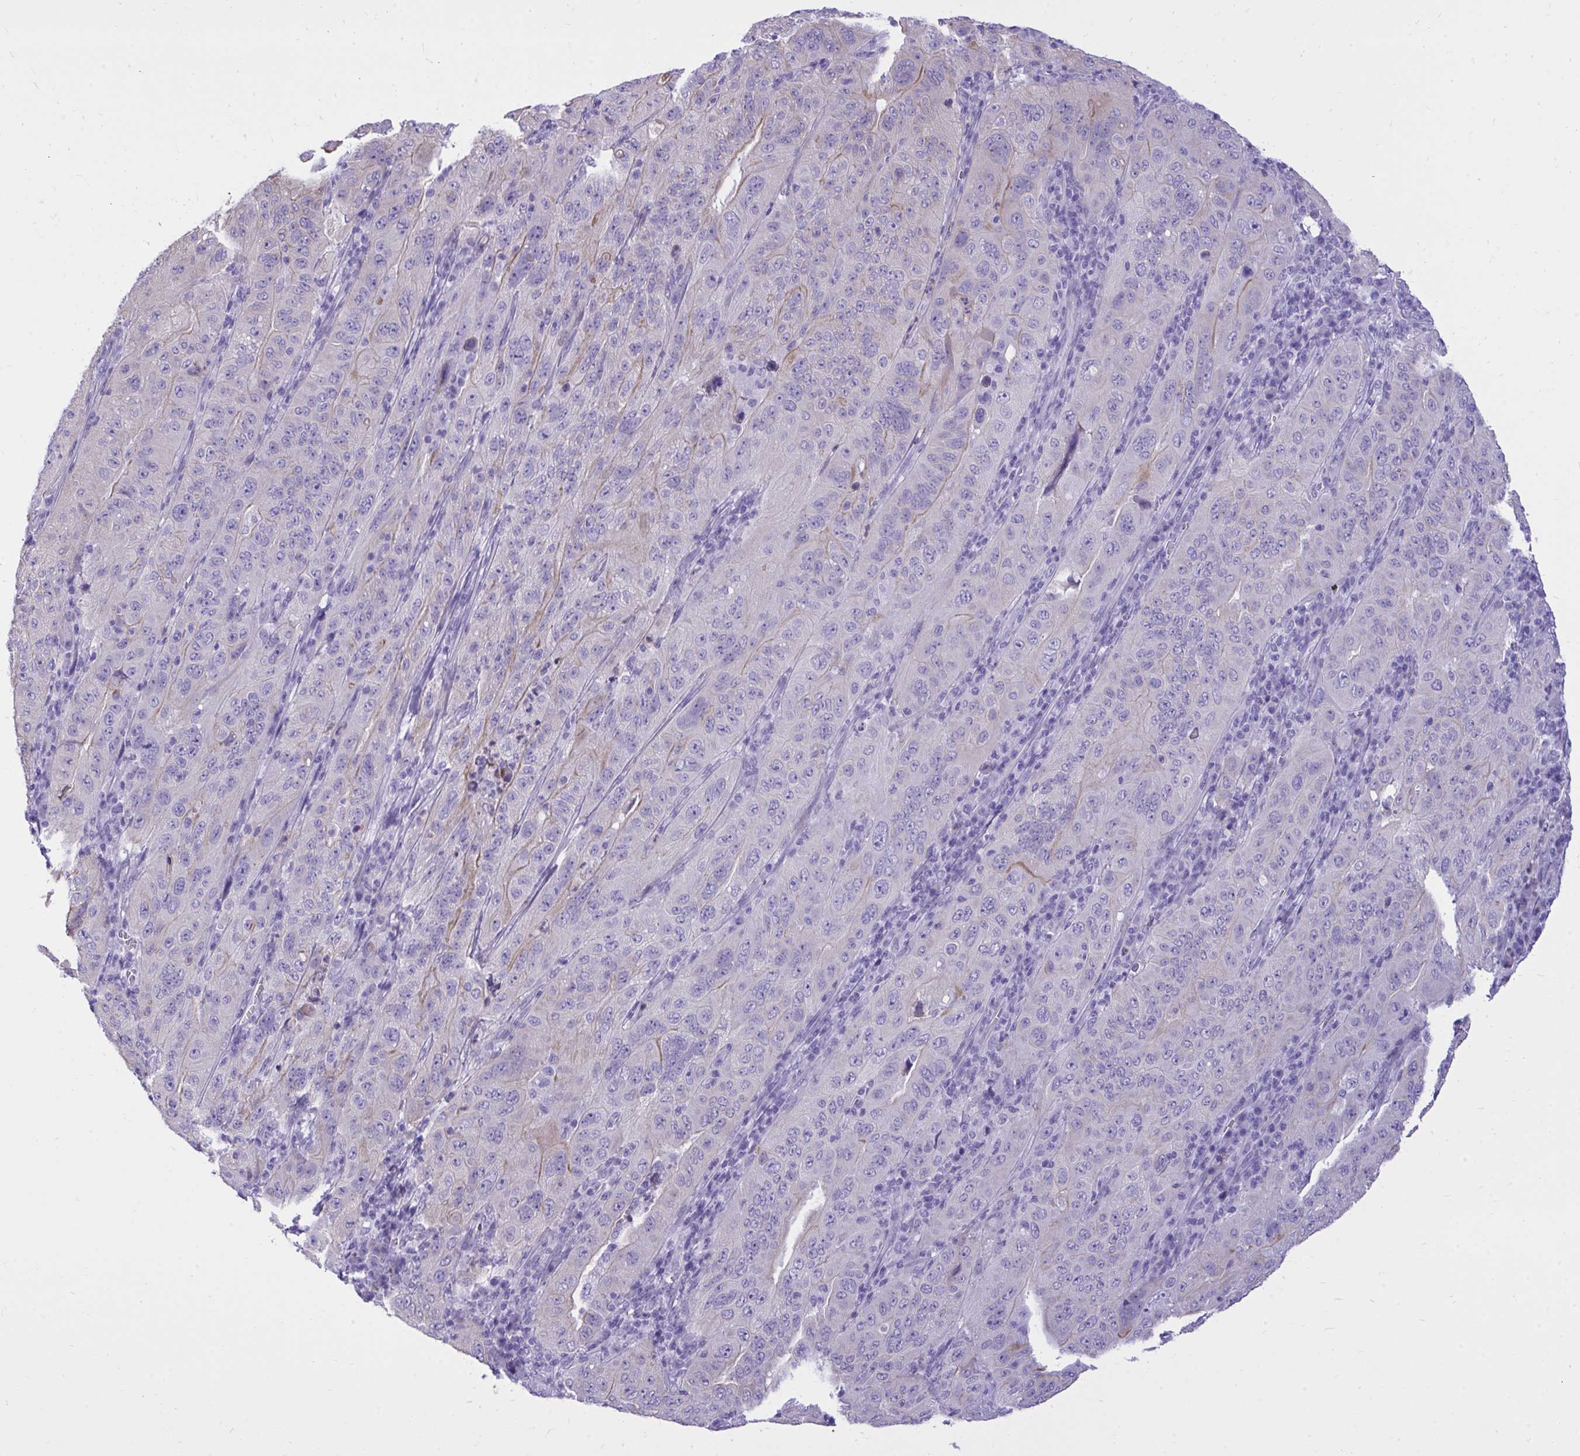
{"staining": {"intensity": "weak", "quantity": "<25%", "location": "cytoplasmic/membranous"}, "tissue": "pancreatic cancer", "cell_type": "Tumor cells", "image_type": "cancer", "snomed": [{"axis": "morphology", "description": "Adenocarcinoma, NOS"}, {"axis": "topography", "description": "Pancreas"}], "caption": "A high-resolution histopathology image shows immunohistochemistry (IHC) staining of adenocarcinoma (pancreatic), which shows no significant staining in tumor cells.", "gene": "HRG", "patient": {"sex": "male", "age": 63}}